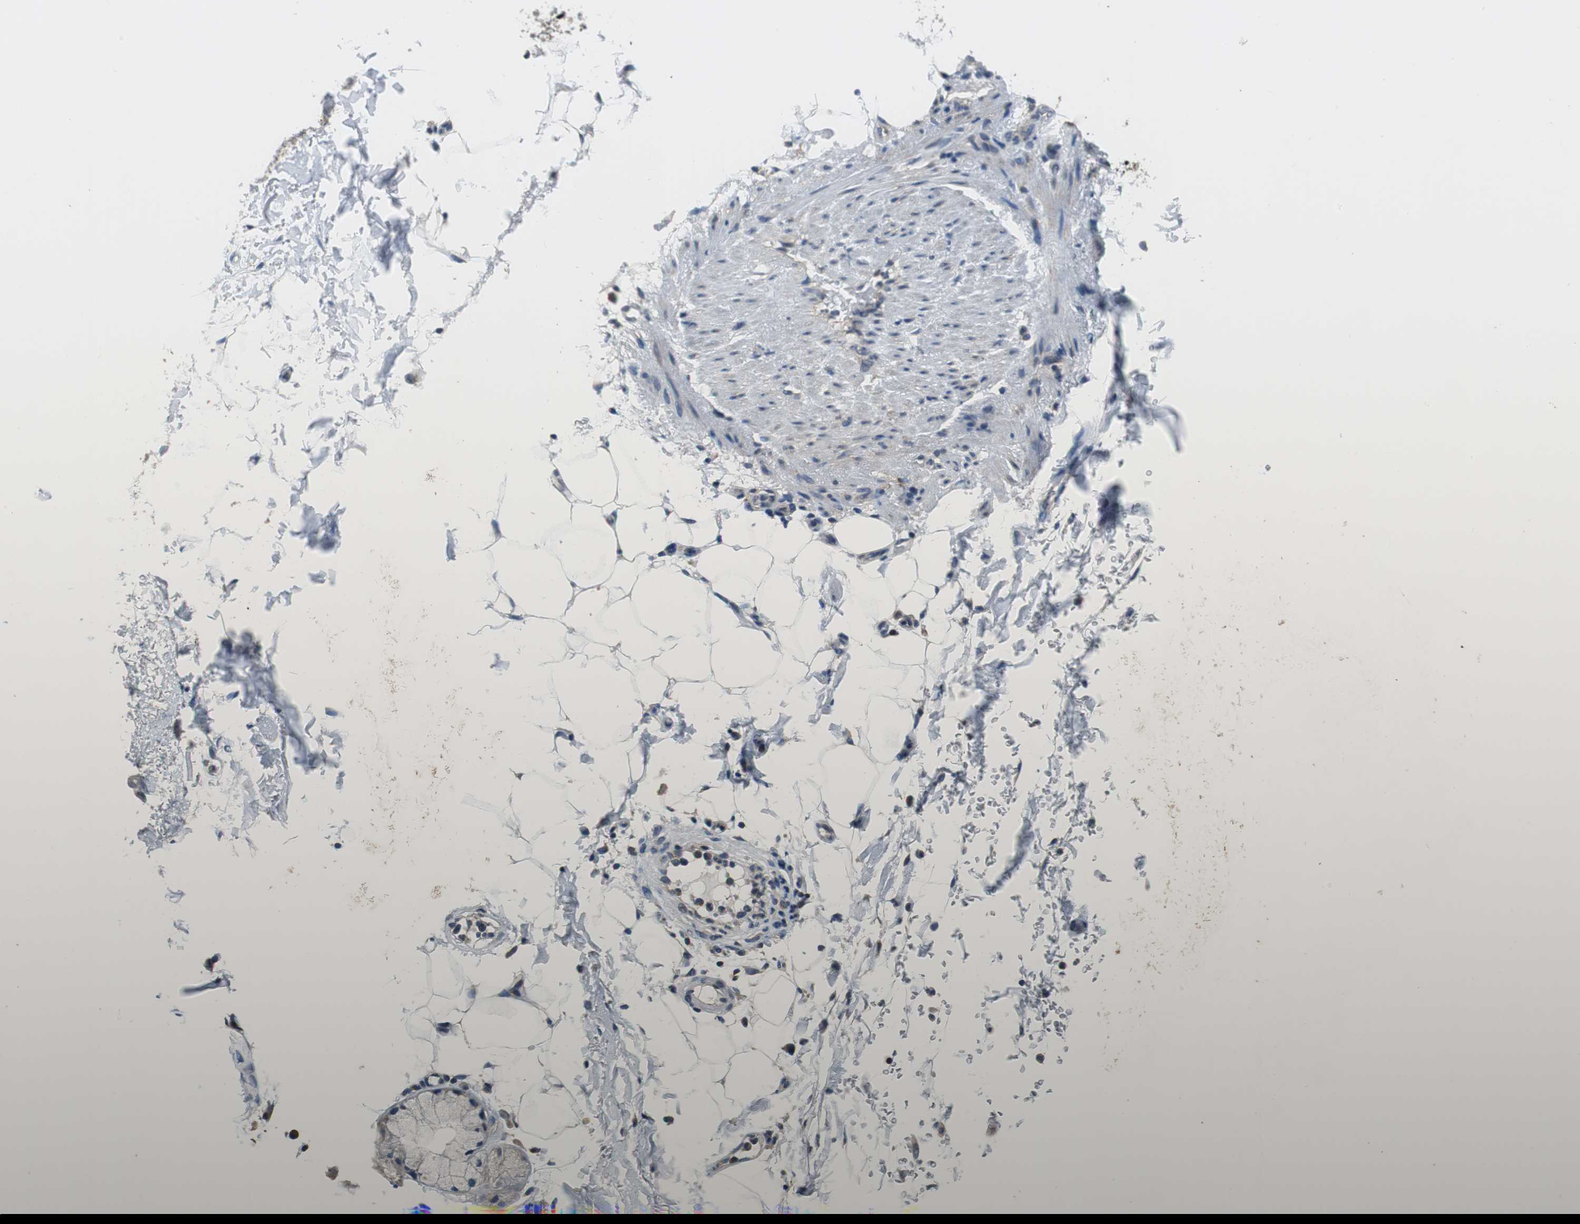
{"staining": {"intensity": "negative", "quantity": "none", "location": "none"}, "tissue": "adipose tissue", "cell_type": "Adipocytes", "image_type": "normal", "snomed": [{"axis": "morphology", "description": "Normal tissue, NOS"}, {"axis": "topography", "description": "Cartilage tissue"}, {"axis": "topography", "description": "Bronchus"}], "caption": "Benign adipose tissue was stained to show a protein in brown. There is no significant expression in adipocytes. Nuclei are stained in blue.", "gene": "CNOT3", "patient": {"sex": "female", "age": 73}}